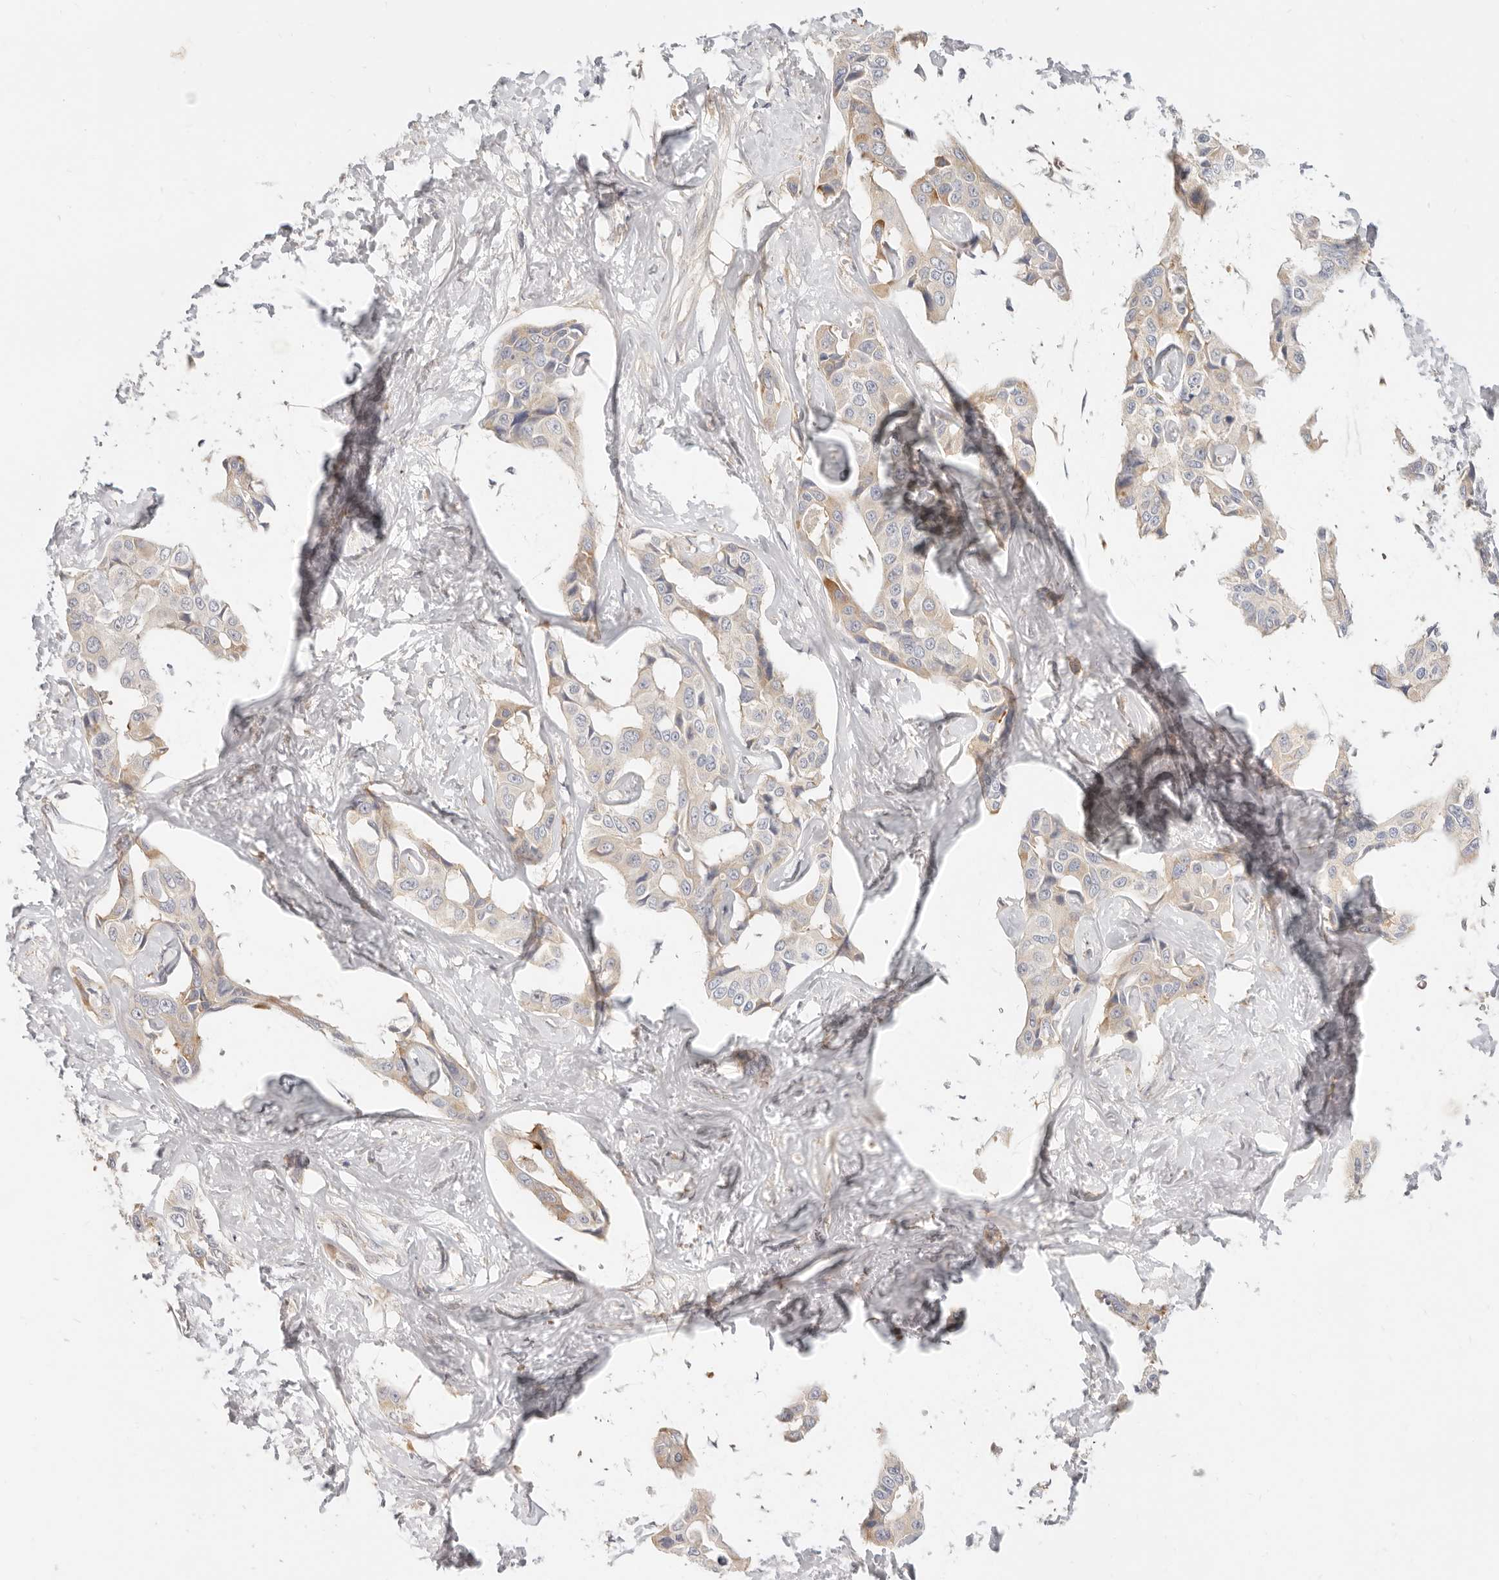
{"staining": {"intensity": "weak", "quantity": "<25%", "location": "cytoplasmic/membranous"}, "tissue": "liver cancer", "cell_type": "Tumor cells", "image_type": "cancer", "snomed": [{"axis": "morphology", "description": "Cholangiocarcinoma"}, {"axis": "topography", "description": "Liver"}], "caption": "A histopathology image of human liver cancer is negative for staining in tumor cells. (DAB IHC visualized using brightfield microscopy, high magnification).", "gene": "LTB4R2", "patient": {"sex": "male", "age": 59}}